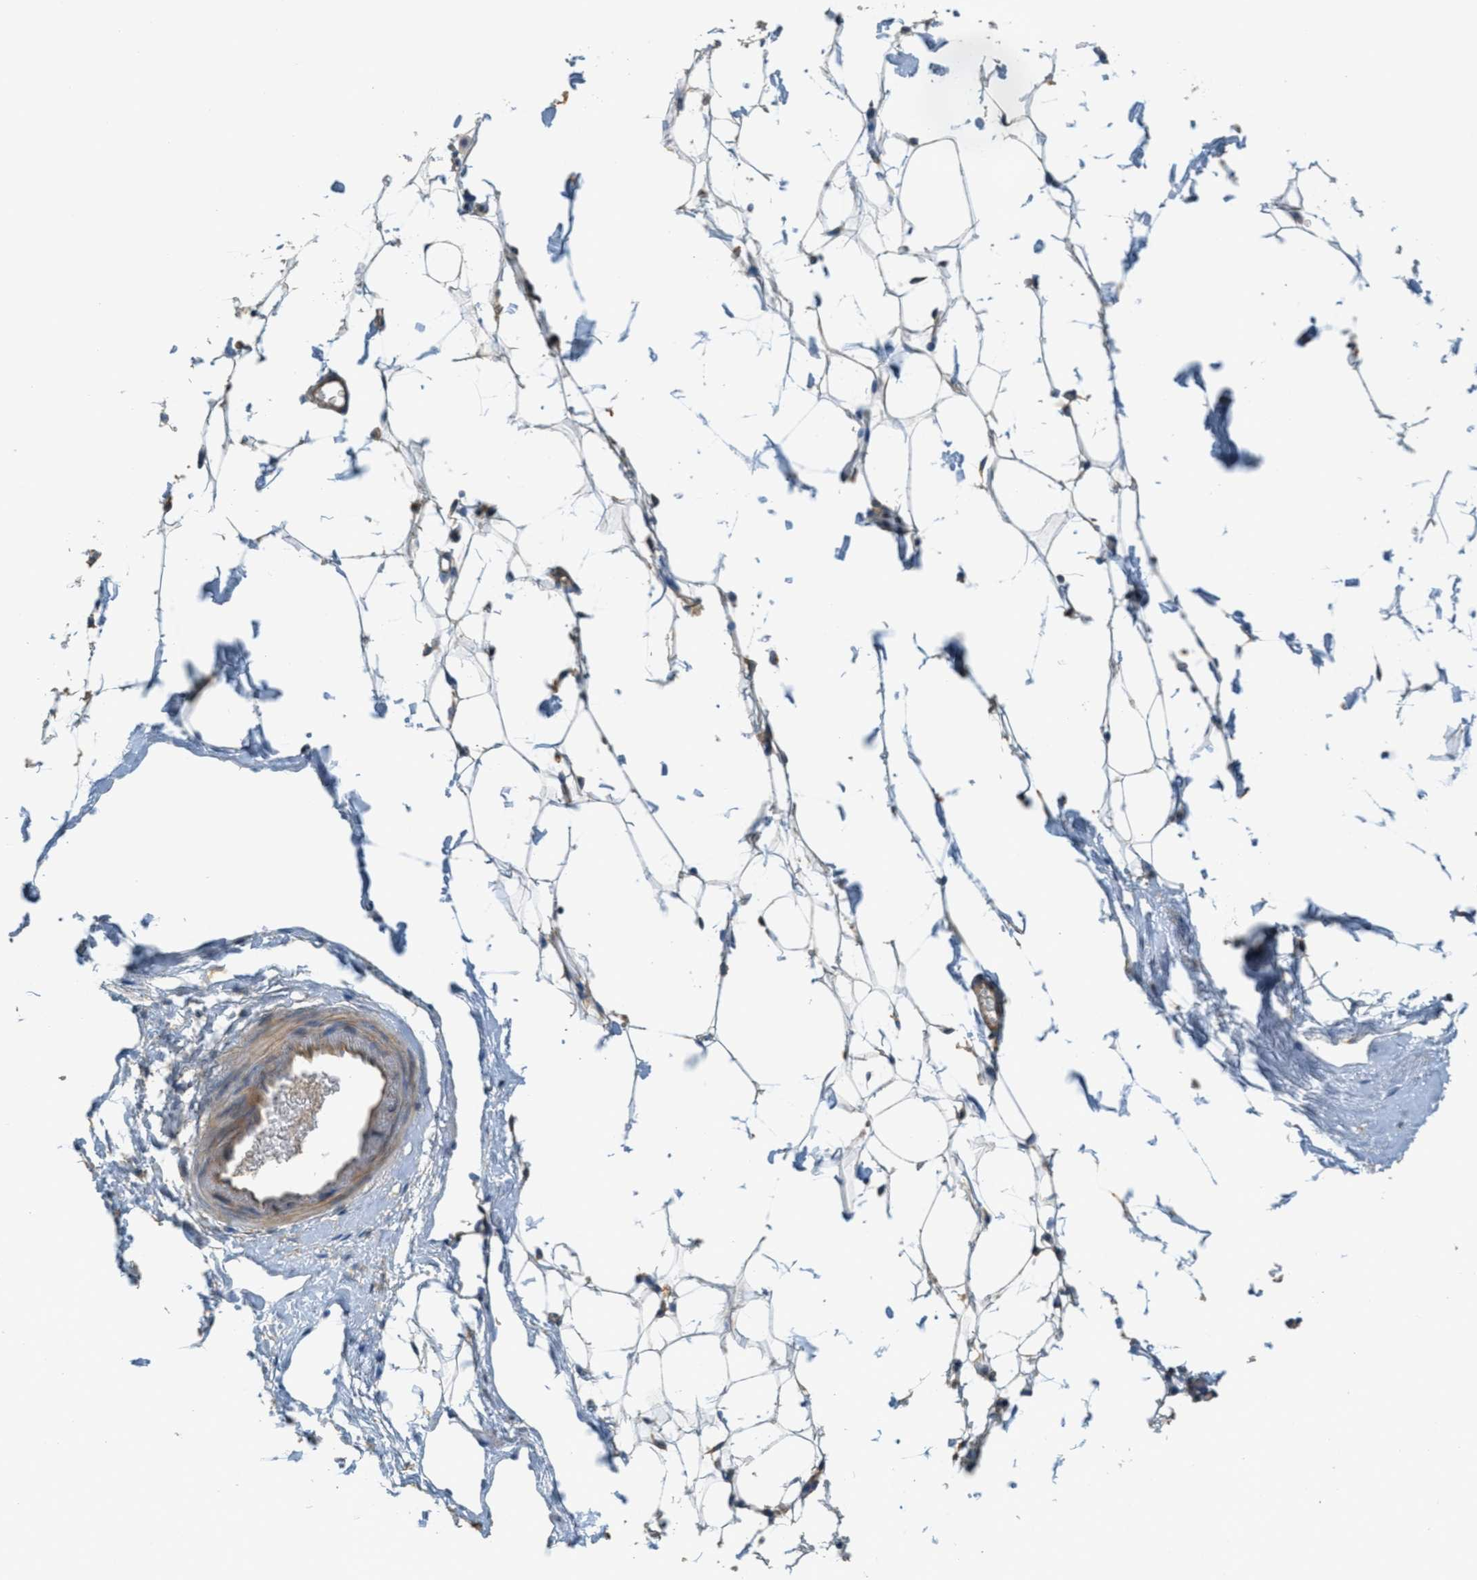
{"staining": {"intensity": "negative", "quantity": "none", "location": "none"}, "tissue": "adipose tissue", "cell_type": "Adipocytes", "image_type": "normal", "snomed": [{"axis": "morphology", "description": "Normal tissue, NOS"}, {"axis": "topography", "description": "Breast"}, {"axis": "topography", "description": "Soft tissue"}], "caption": "Immunohistochemistry image of unremarkable adipose tissue: adipose tissue stained with DAB exhibits no significant protein positivity in adipocytes.", "gene": "ADCY5", "patient": {"sex": "female", "age": 75}}